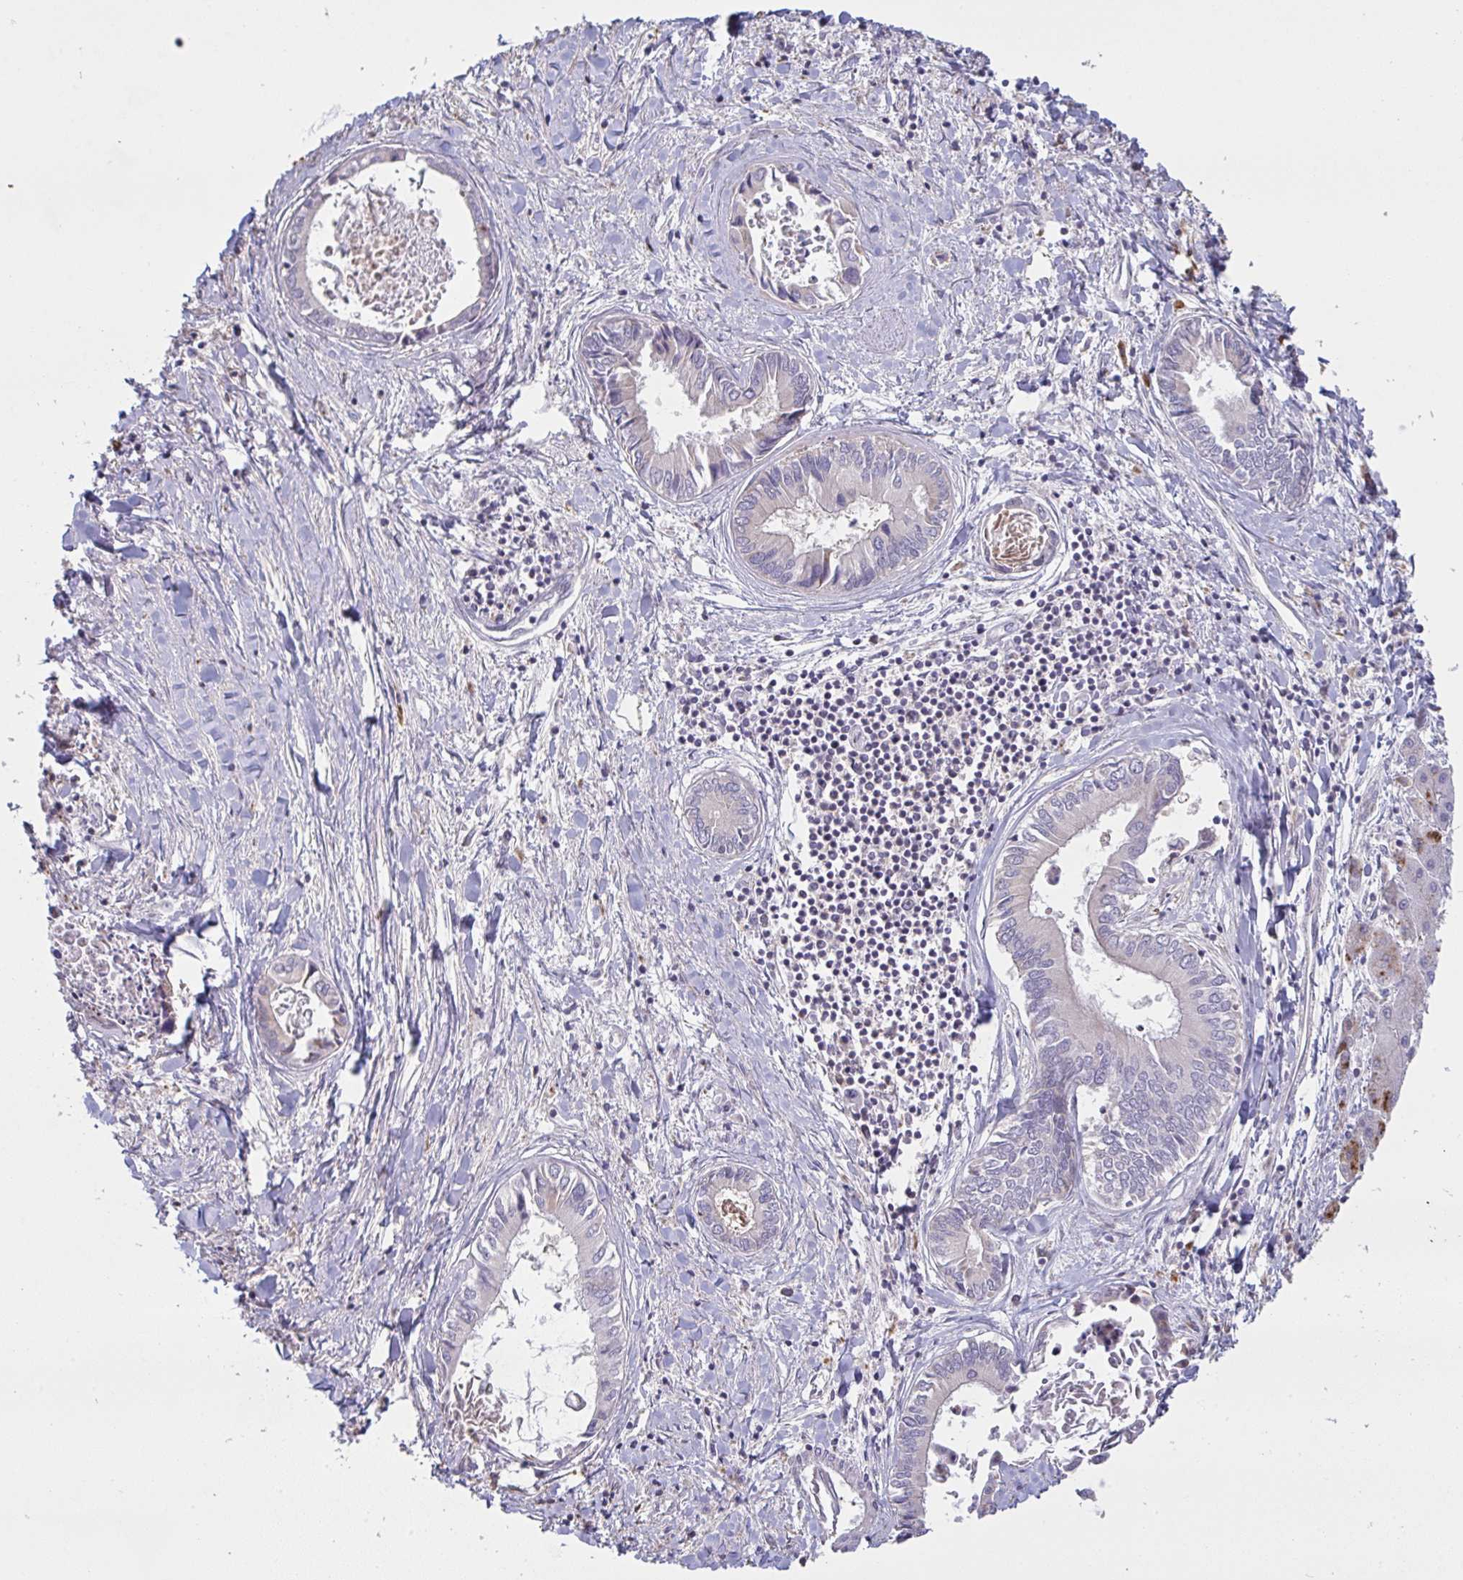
{"staining": {"intensity": "moderate", "quantity": "<25%", "location": "cytoplasmic/membranous"}, "tissue": "liver cancer", "cell_type": "Tumor cells", "image_type": "cancer", "snomed": [{"axis": "morphology", "description": "Cholangiocarcinoma"}, {"axis": "topography", "description": "Liver"}], "caption": "An immunohistochemistry photomicrograph of tumor tissue is shown. Protein staining in brown highlights moderate cytoplasmic/membranous positivity in liver cancer within tumor cells.", "gene": "MICOS10", "patient": {"sex": "male", "age": 66}}